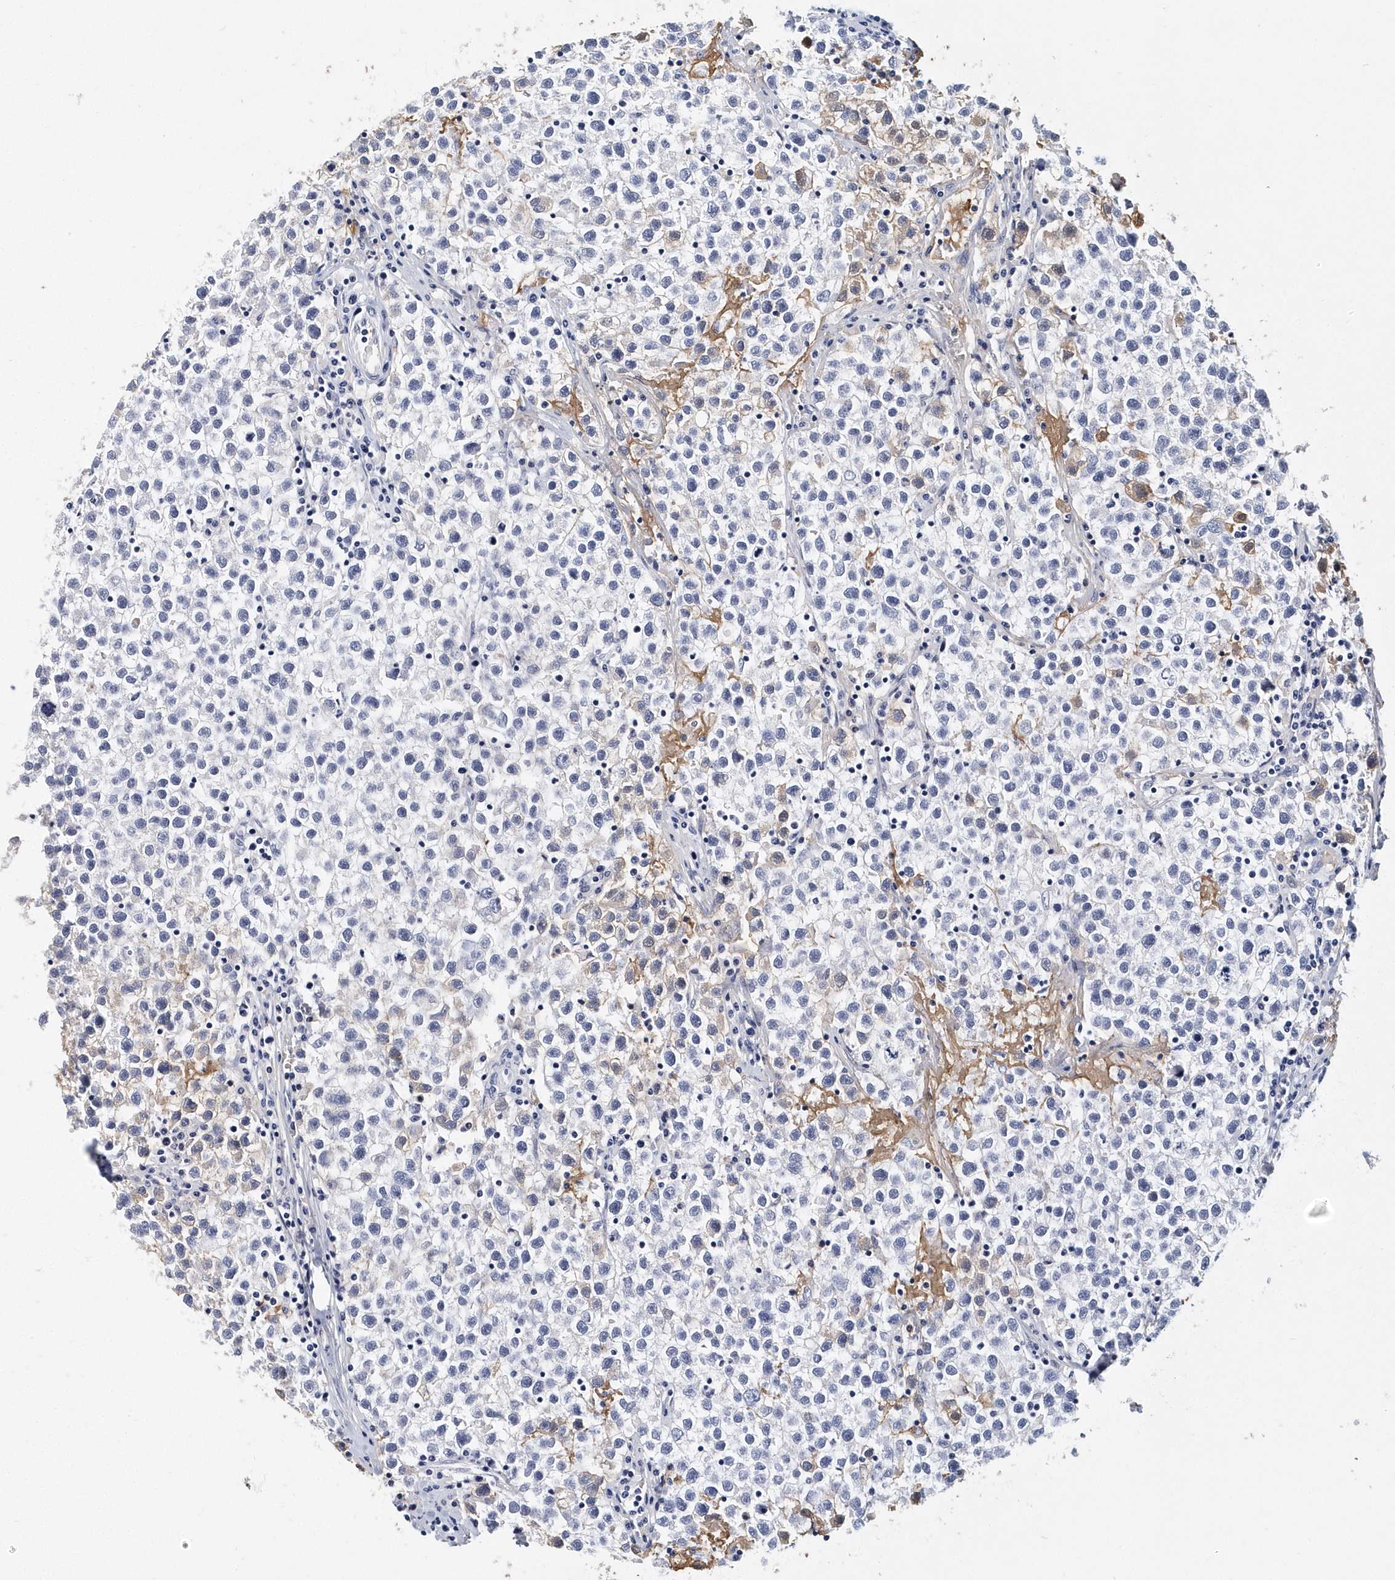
{"staining": {"intensity": "negative", "quantity": "none", "location": "none"}, "tissue": "testis cancer", "cell_type": "Tumor cells", "image_type": "cancer", "snomed": [{"axis": "morphology", "description": "Seminoma, NOS"}, {"axis": "topography", "description": "Testis"}], "caption": "This is a micrograph of immunohistochemistry (IHC) staining of testis cancer (seminoma), which shows no positivity in tumor cells.", "gene": "ITGA2B", "patient": {"sex": "male", "age": 22}}